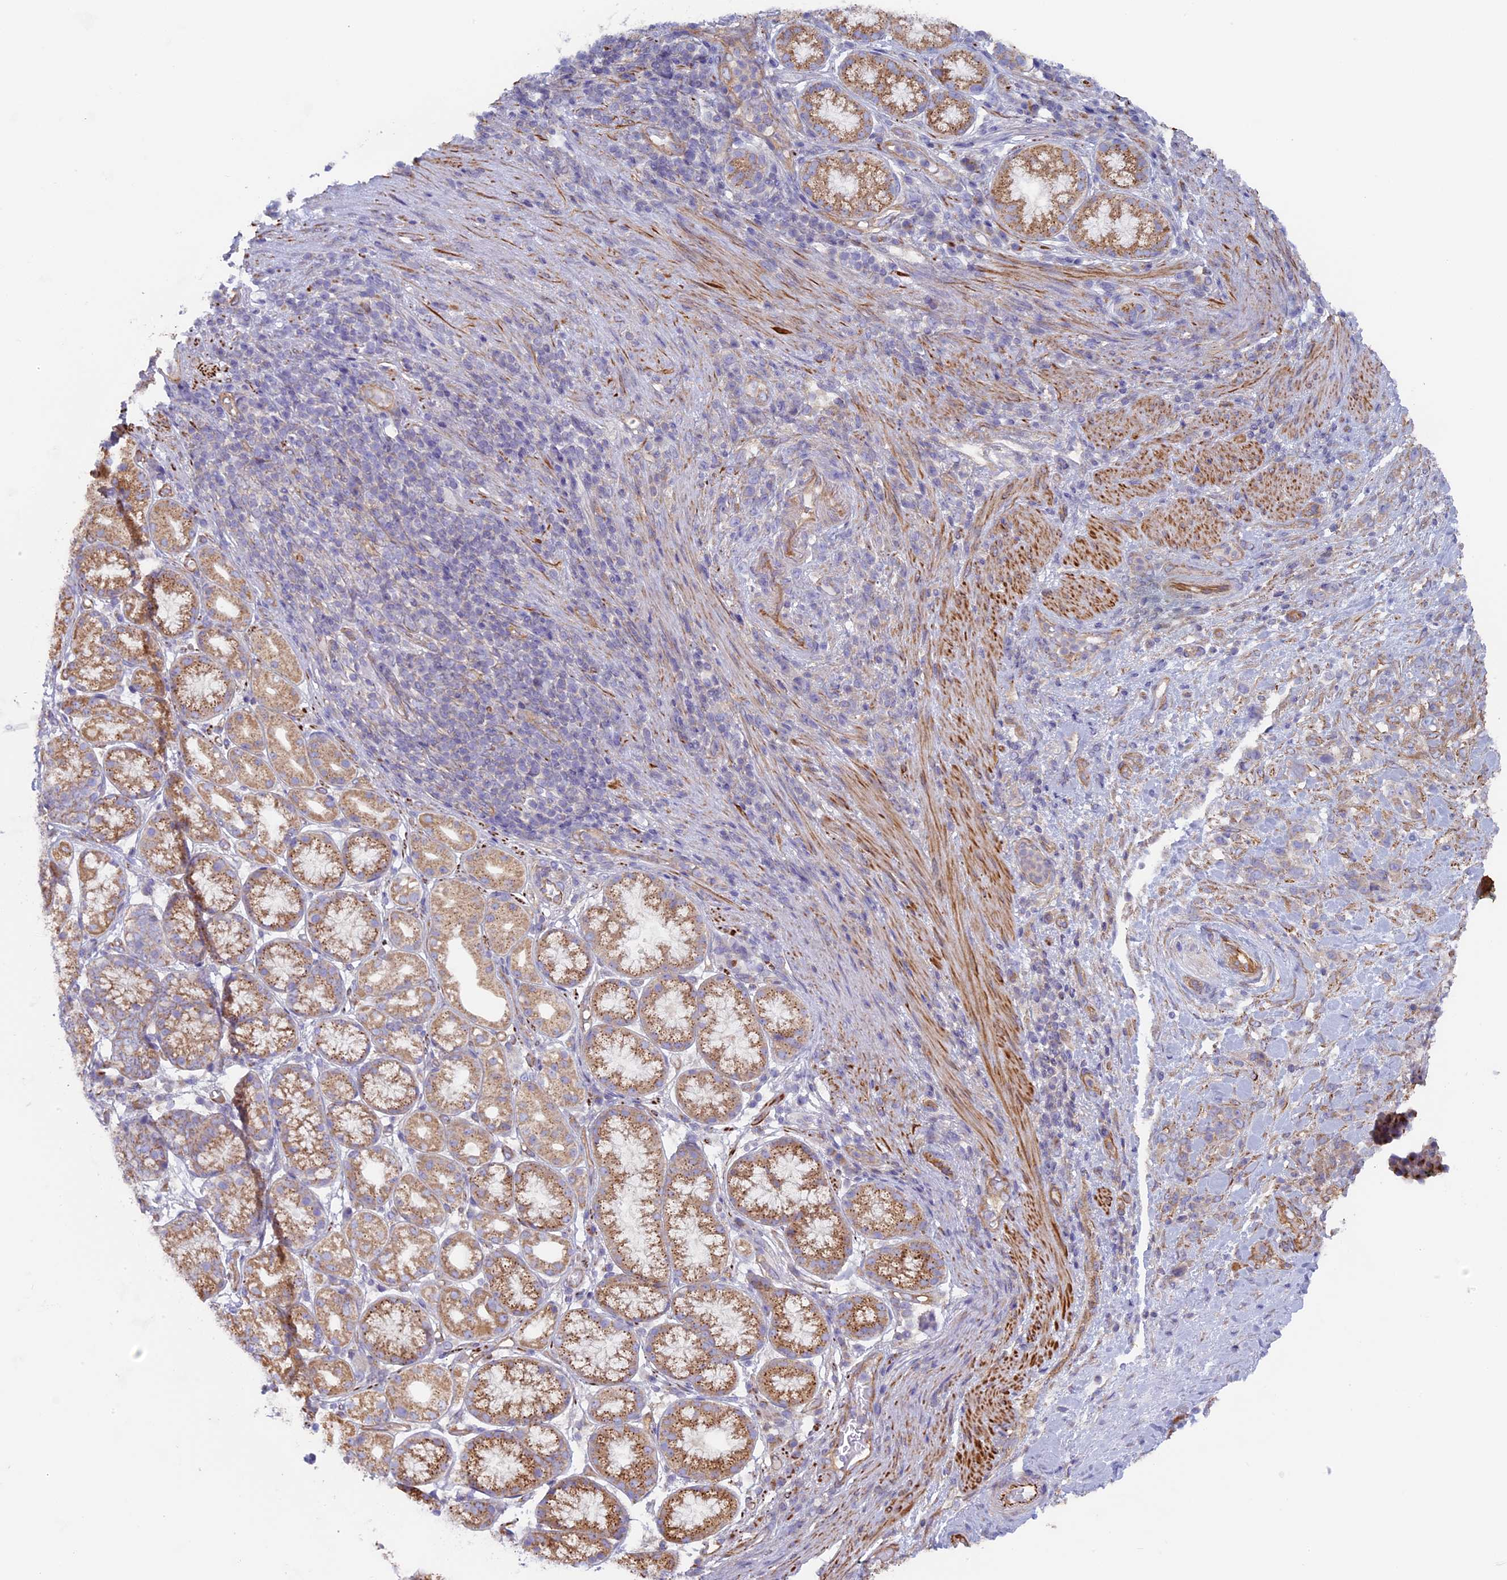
{"staining": {"intensity": "weak", "quantity": "<25%", "location": "cytoplasmic/membranous"}, "tissue": "stomach cancer", "cell_type": "Tumor cells", "image_type": "cancer", "snomed": [{"axis": "morphology", "description": "Adenocarcinoma, NOS"}, {"axis": "topography", "description": "Stomach"}], "caption": "Immunohistochemical staining of stomach cancer demonstrates no significant expression in tumor cells.", "gene": "DDA1", "patient": {"sex": "female", "age": 79}}